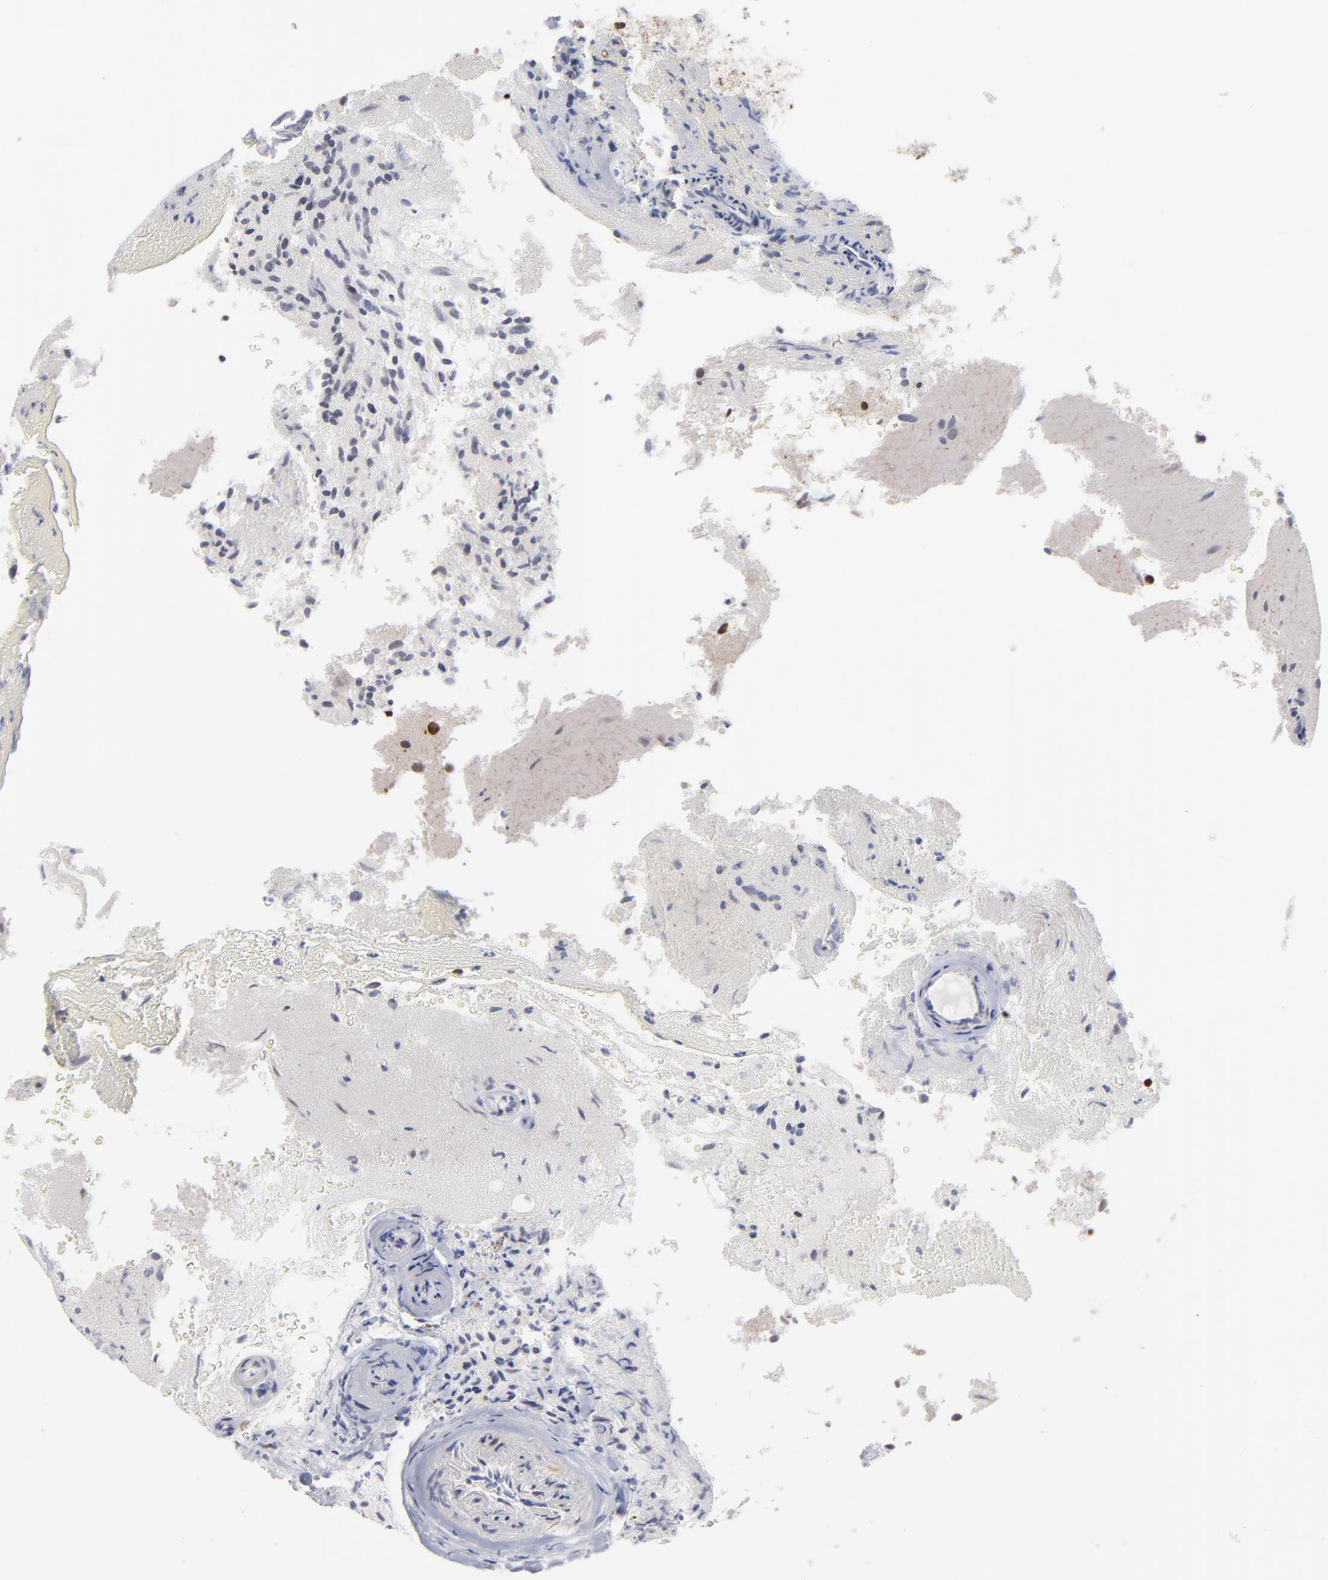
{"staining": {"intensity": "strong", "quantity": ">75%", "location": "nuclear"}, "tissue": "glioma", "cell_type": "Tumor cells", "image_type": "cancer", "snomed": [{"axis": "morphology", "description": "Normal tissue, NOS"}, {"axis": "morphology", "description": "Glioma, malignant, High grade"}, {"axis": "topography", "description": "Cerebral cortex"}], "caption": "The micrograph demonstrates staining of malignant high-grade glioma, revealing strong nuclear protein expression (brown color) within tumor cells. The staining was performed using DAB (3,3'-diaminobenzidine) to visualize the protein expression in brown, while the nuclei were stained in blue with hematoxylin (Magnification: 20x).", "gene": "ZNF3", "patient": {"sex": "male", "age": 75}}